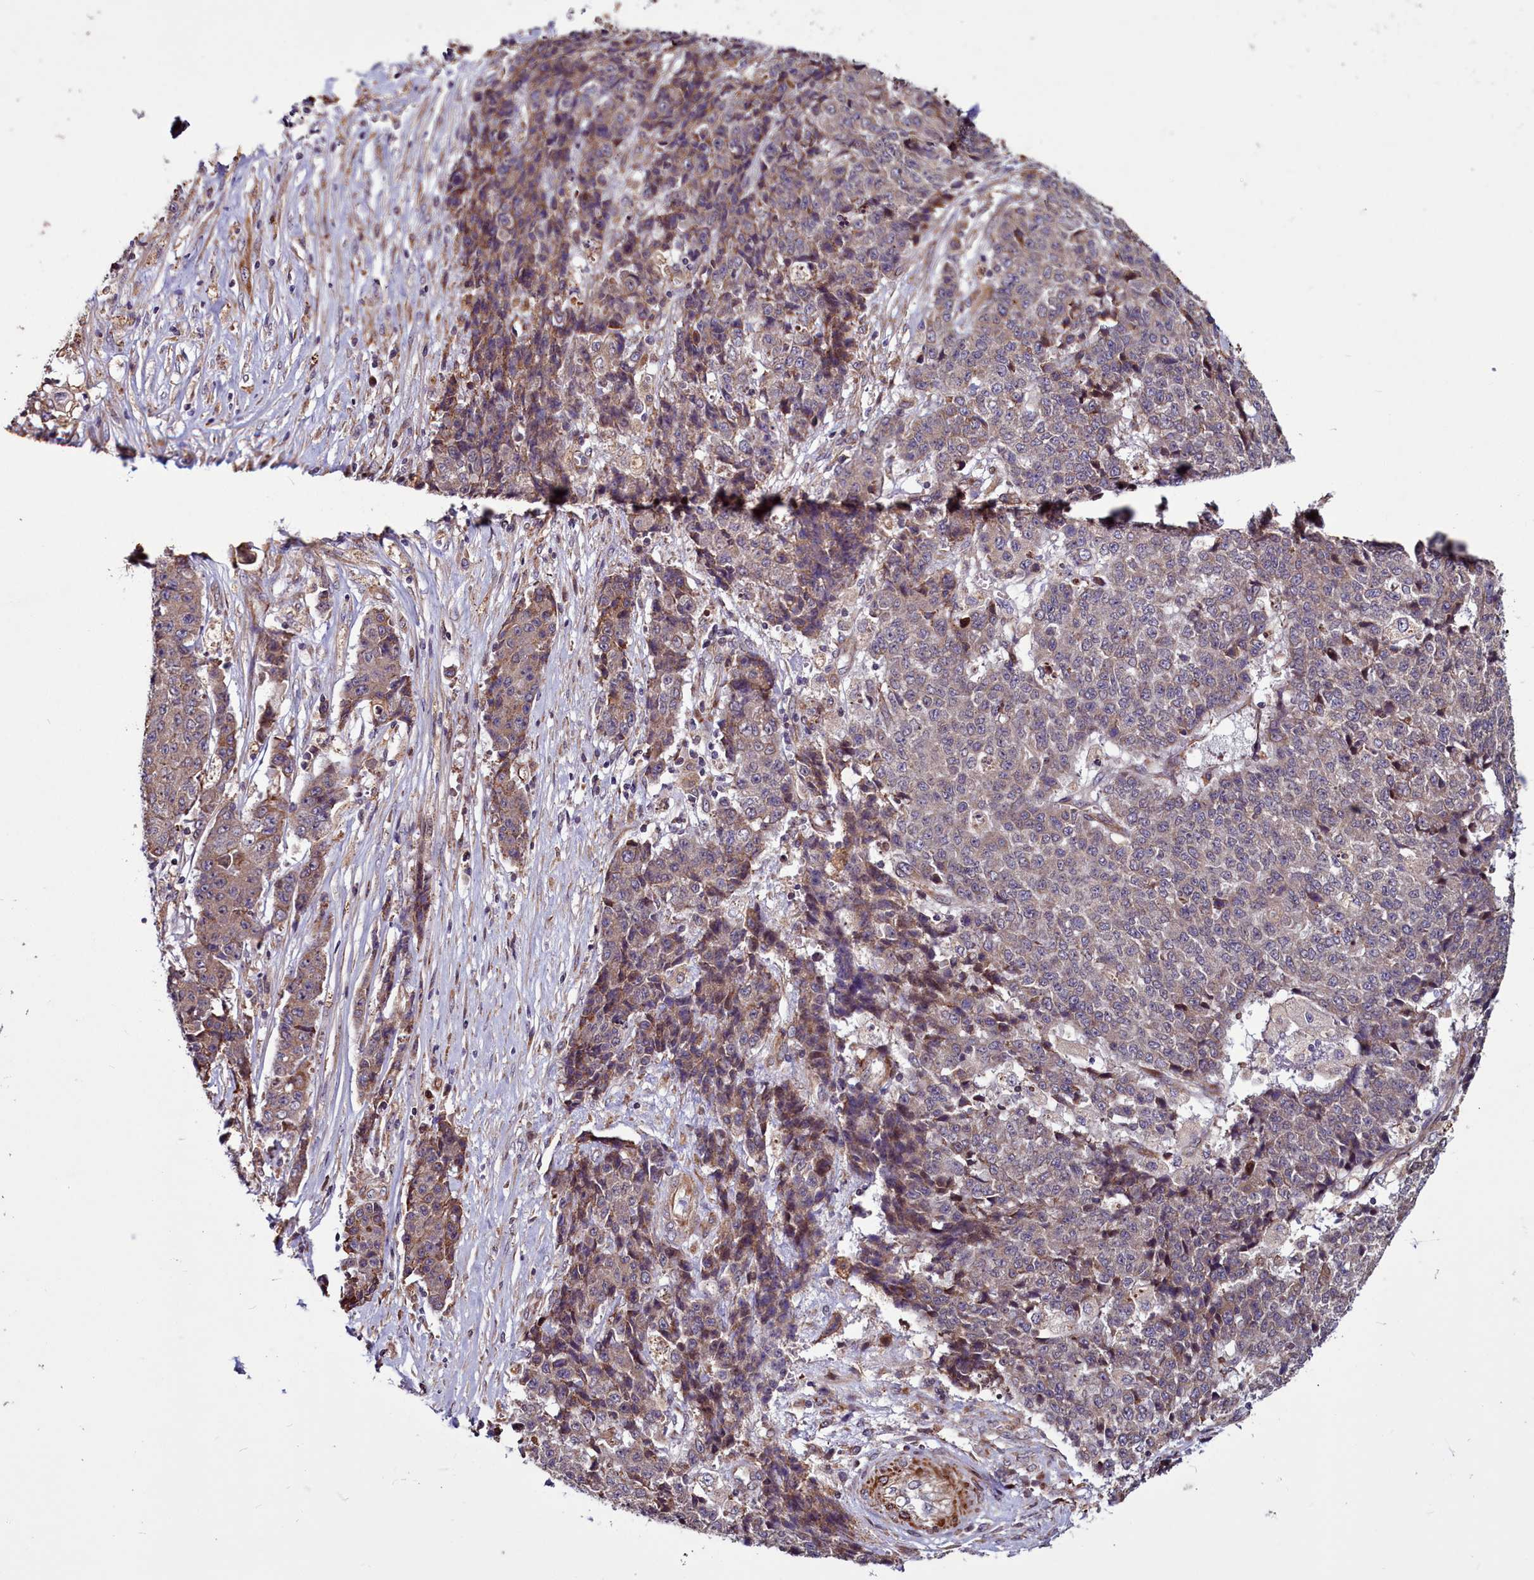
{"staining": {"intensity": "weak", "quantity": "25%-75%", "location": "cytoplasmic/membranous"}, "tissue": "ovarian cancer", "cell_type": "Tumor cells", "image_type": "cancer", "snomed": [{"axis": "morphology", "description": "Carcinoma, endometroid"}, {"axis": "topography", "description": "Ovary"}], "caption": "Human ovarian endometroid carcinoma stained with a brown dye reveals weak cytoplasmic/membranous positive positivity in approximately 25%-75% of tumor cells.", "gene": "MCRIP1", "patient": {"sex": "female", "age": 42}}